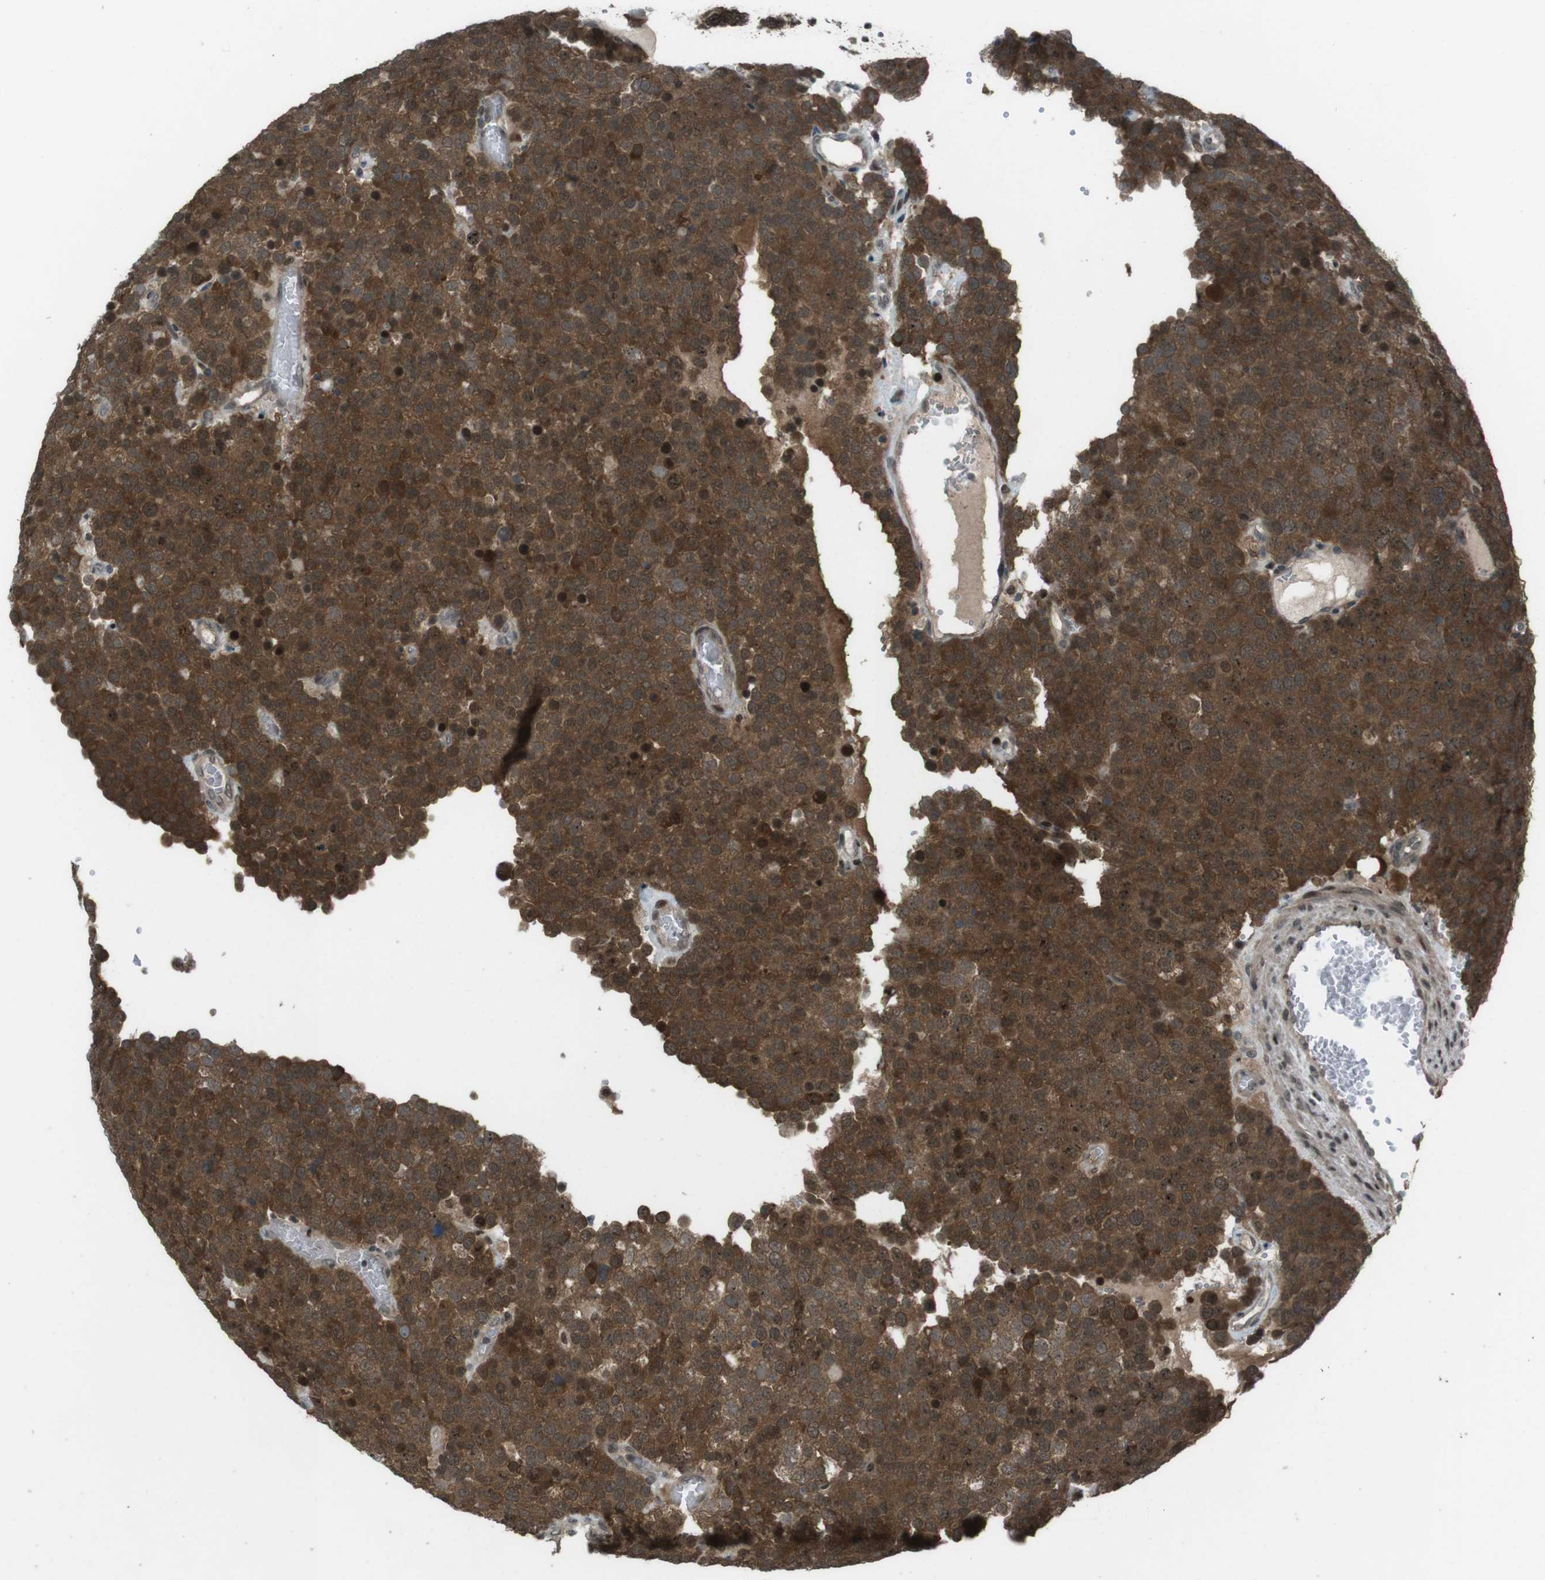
{"staining": {"intensity": "strong", "quantity": ">75%", "location": "cytoplasmic/membranous,nuclear"}, "tissue": "testis cancer", "cell_type": "Tumor cells", "image_type": "cancer", "snomed": [{"axis": "morphology", "description": "Normal tissue, NOS"}, {"axis": "morphology", "description": "Seminoma, NOS"}, {"axis": "topography", "description": "Testis"}], "caption": "Human testis seminoma stained for a protein (brown) displays strong cytoplasmic/membranous and nuclear positive expression in about >75% of tumor cells.", "gene": "SLITRK5", "patient": {"sex": "male", "age": 71}}